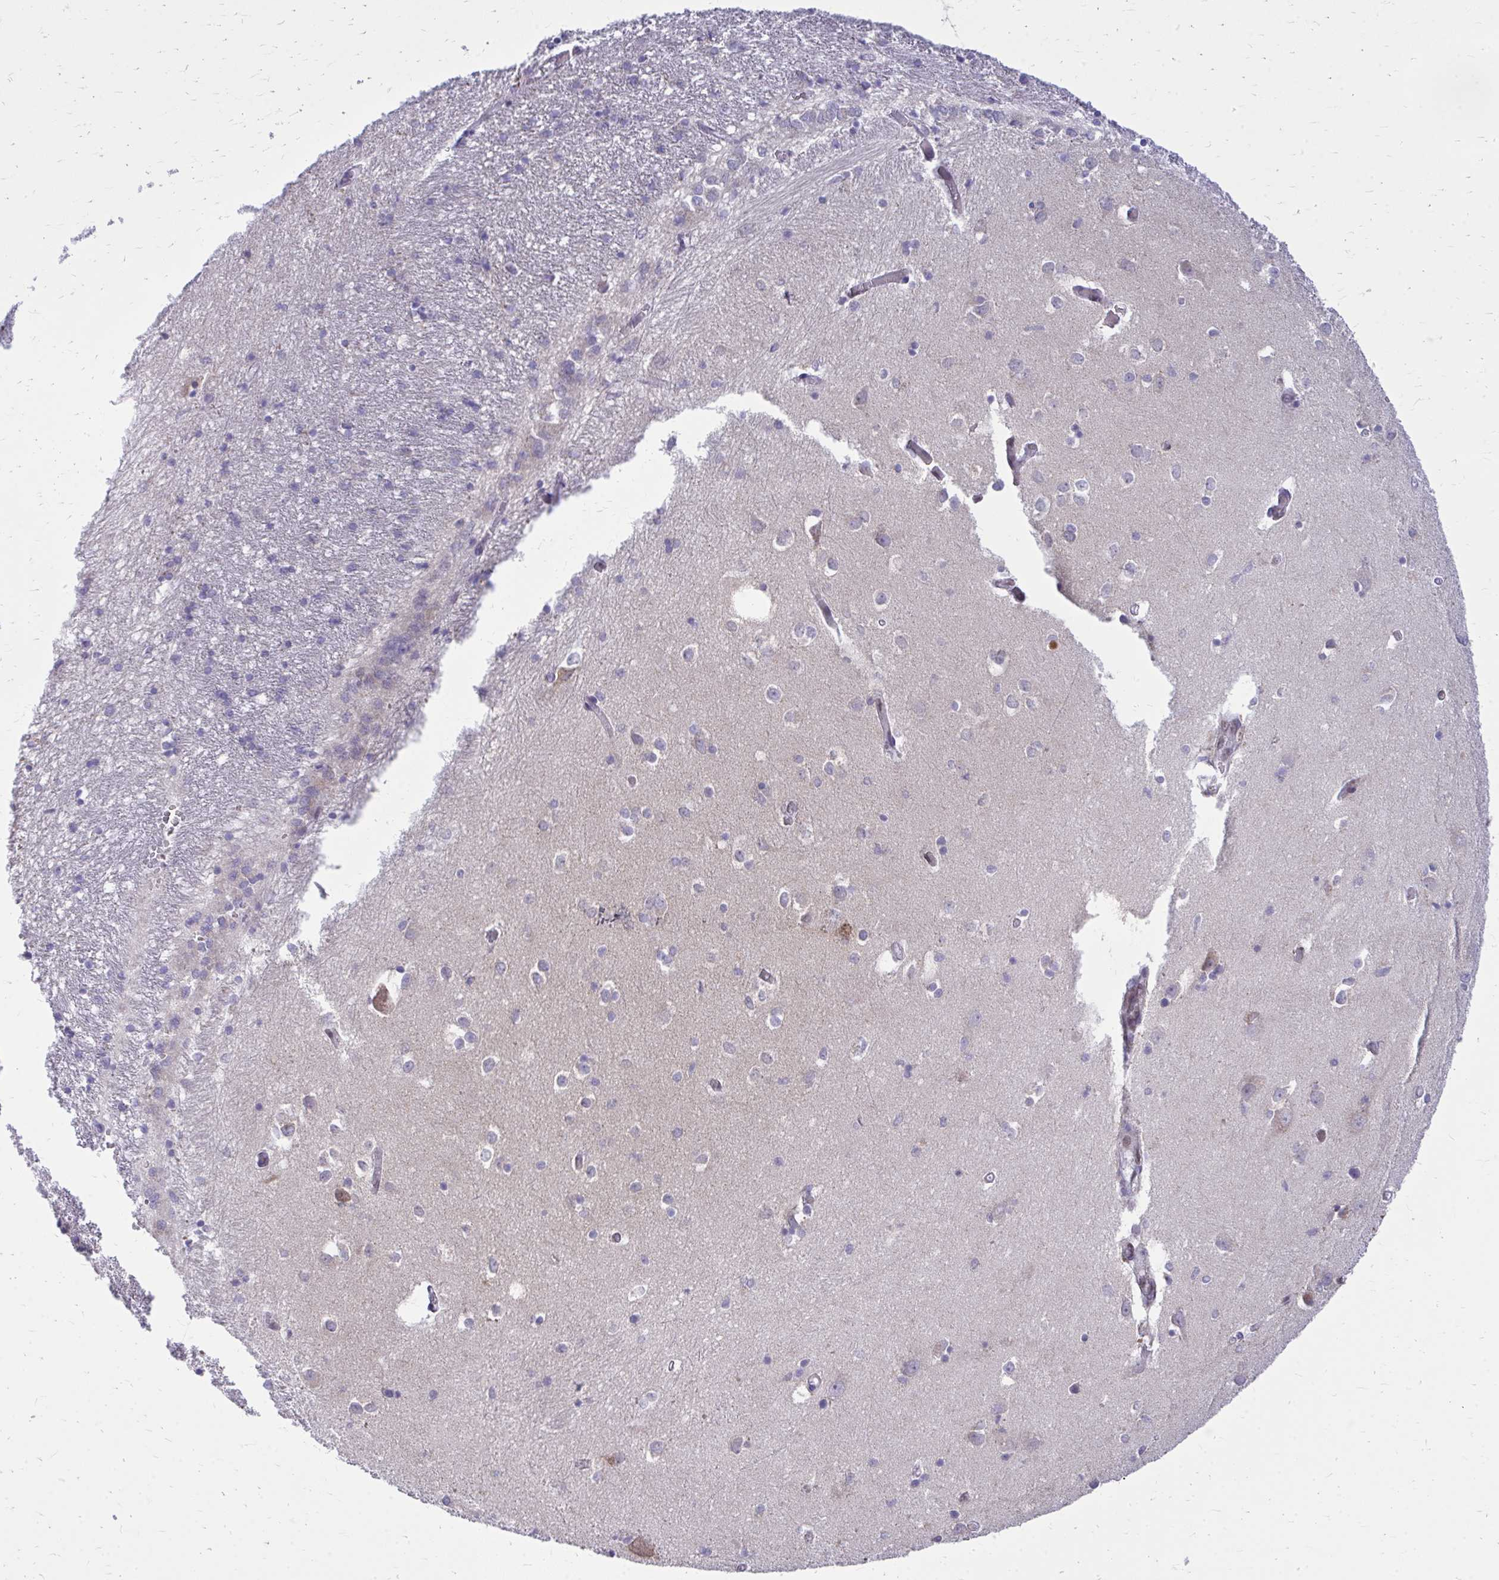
{"staining": {"intensity": "negative", "quantity": "none", "location": "none"}, "tissue": "caudate", "cell_type": "Glial cells", "image_type": "normal", "snomed": [{"axis": "morphology", "description": "Normal tissue, NOS"}, {"axis": "topography", "description": "Lateral ventricle wall"}, {"axis": "topography", "description": "Hippocampus"}], "caption": "Immunohistochemical staining of normal human caudate shows no significant positivity in glial cells.", "gene": "RPS6KA2", "patient": {"sex": "female", "age": 63}}